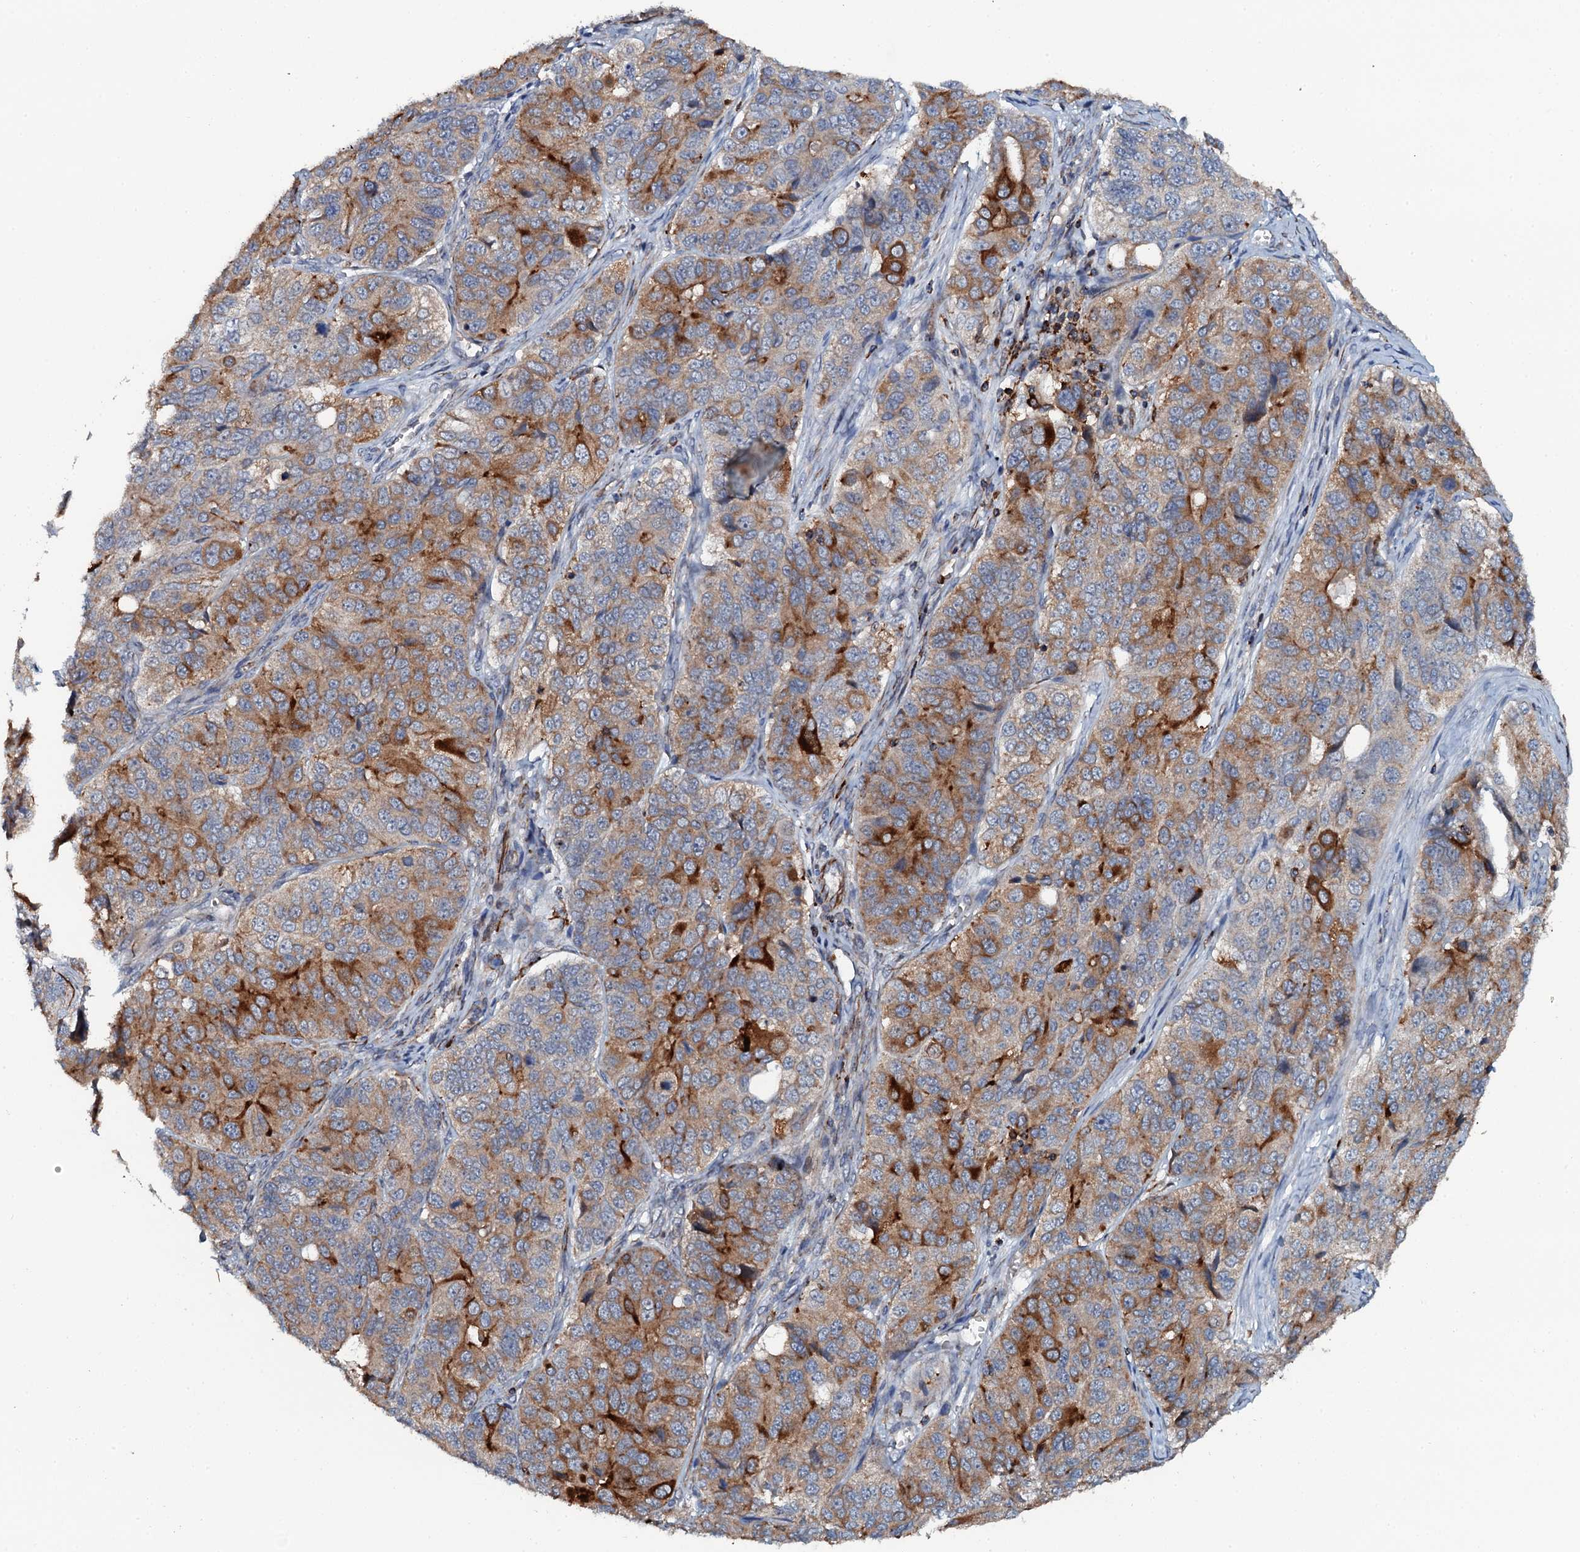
{"staining": {"intensity": "strong", "quantity": "25%-75%", "location": "cytoplasmic/membranous"}, "tissue": "ovarian cancer", "cell_type": "Tumor cells", "image_type": "cancer", "snomed": [{"axis": "morphology", "description": "Carcinoma, endometroid"}, {"axis": "topography", "description": "Ovary"}], "caption": "Strong cytoplasmic/membranous positivity for a protein is seen in about 25%-75% of tumor cells of ovarian endometroid carcinoma using IHC.", "gene": "VAMP8", "patient": {"sex": "female", "age": 51}}